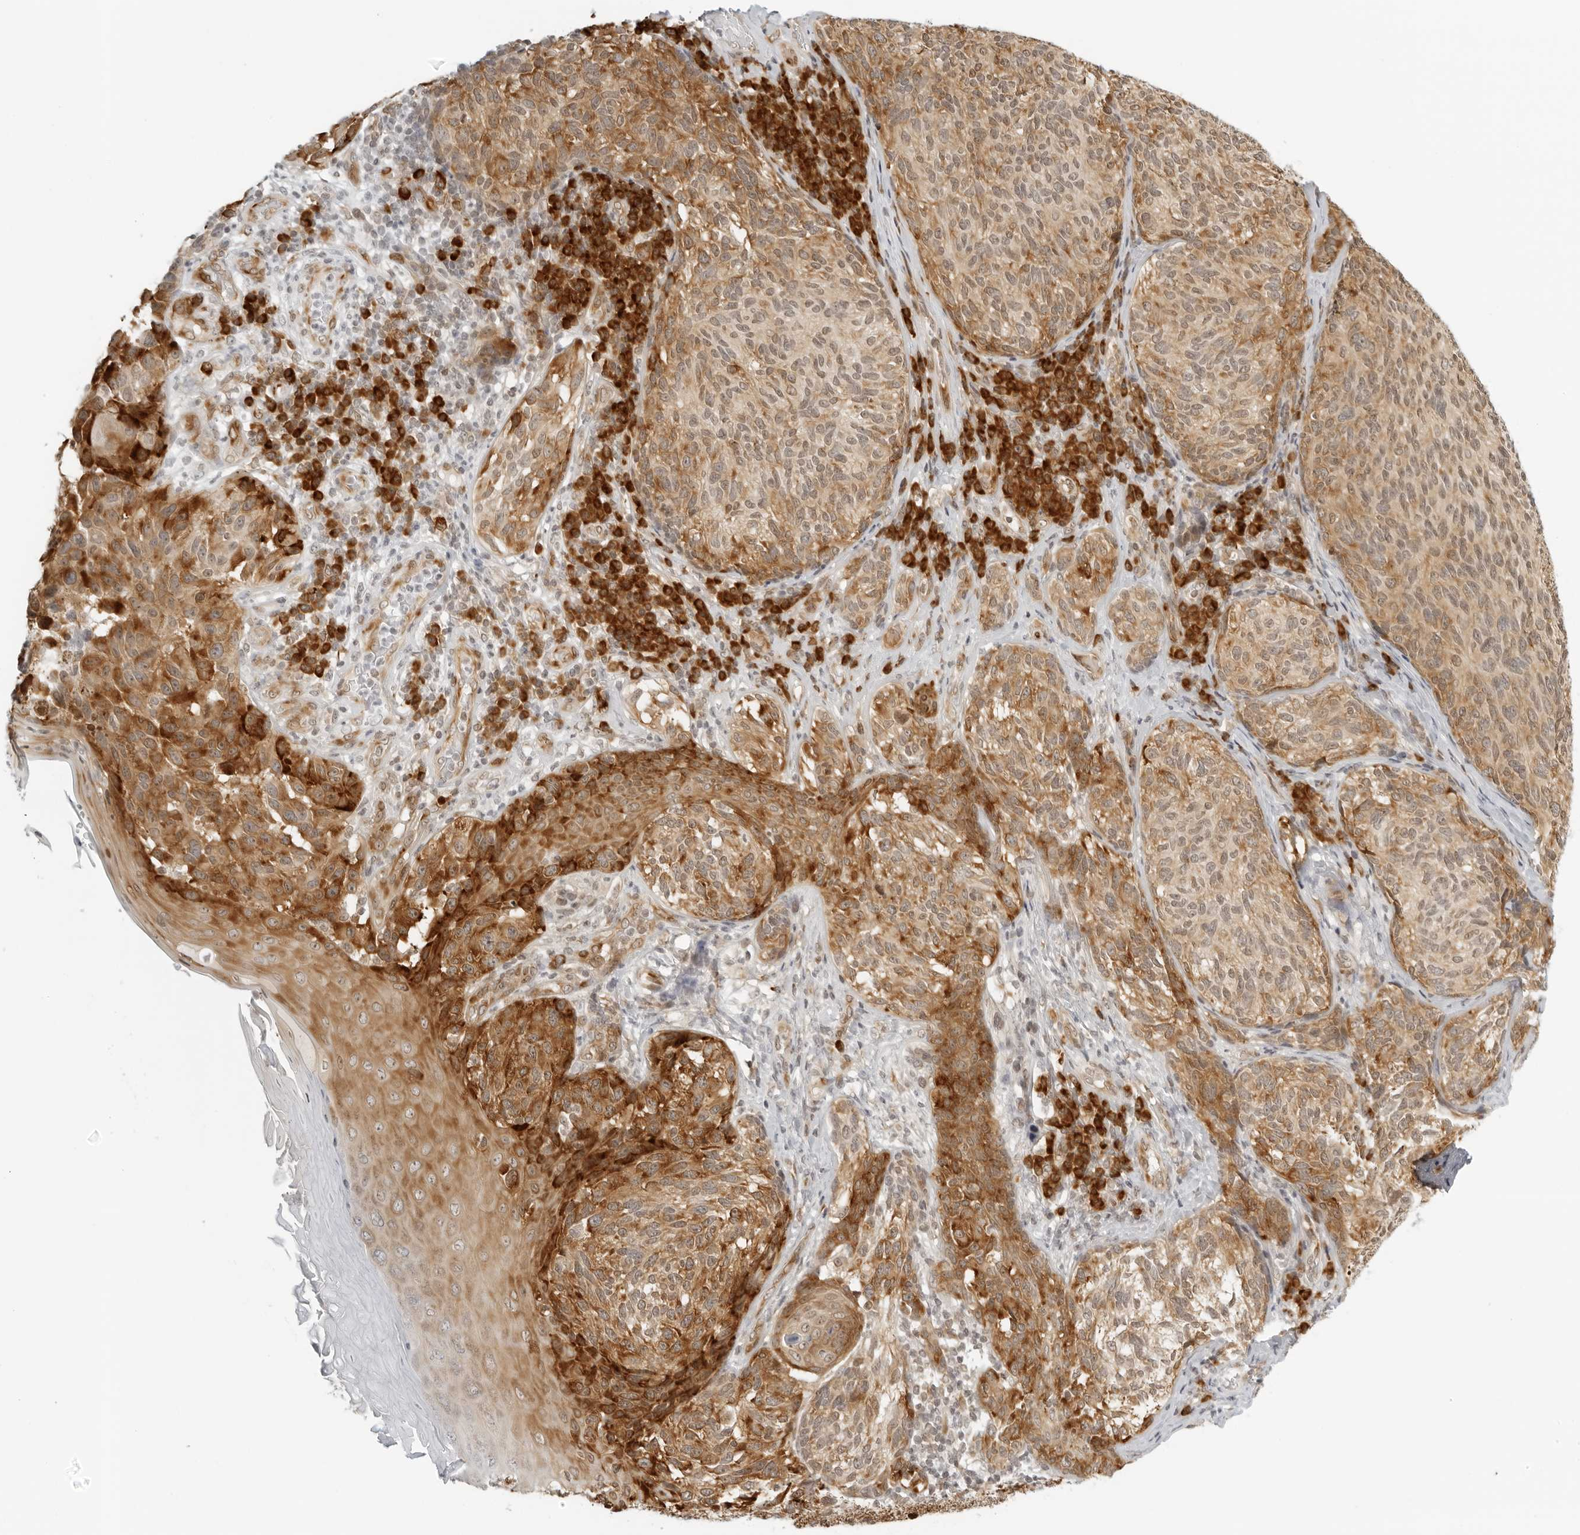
{"staining": {"intensity": "moderate", "quantity": ">75%", "location": "cytoplasmic/membranous"}, "tissue": "melanoma", "cell_type": "Tumor cells", "image_type": "cancer", "snomed": [{"axis": "morphology", "description": "Malignant melanoma, NOS"}, {"axis": "topography", "description": "Skin"}], "caption": "About >75% of tumor cells in malignant melanoma exhibit moderate cytoplasmic/membranous protein staining as visualized by brown immunohistochemical staining.", "gene": "EIF4G1", "patient": {"sex": "female", "age": 73}}